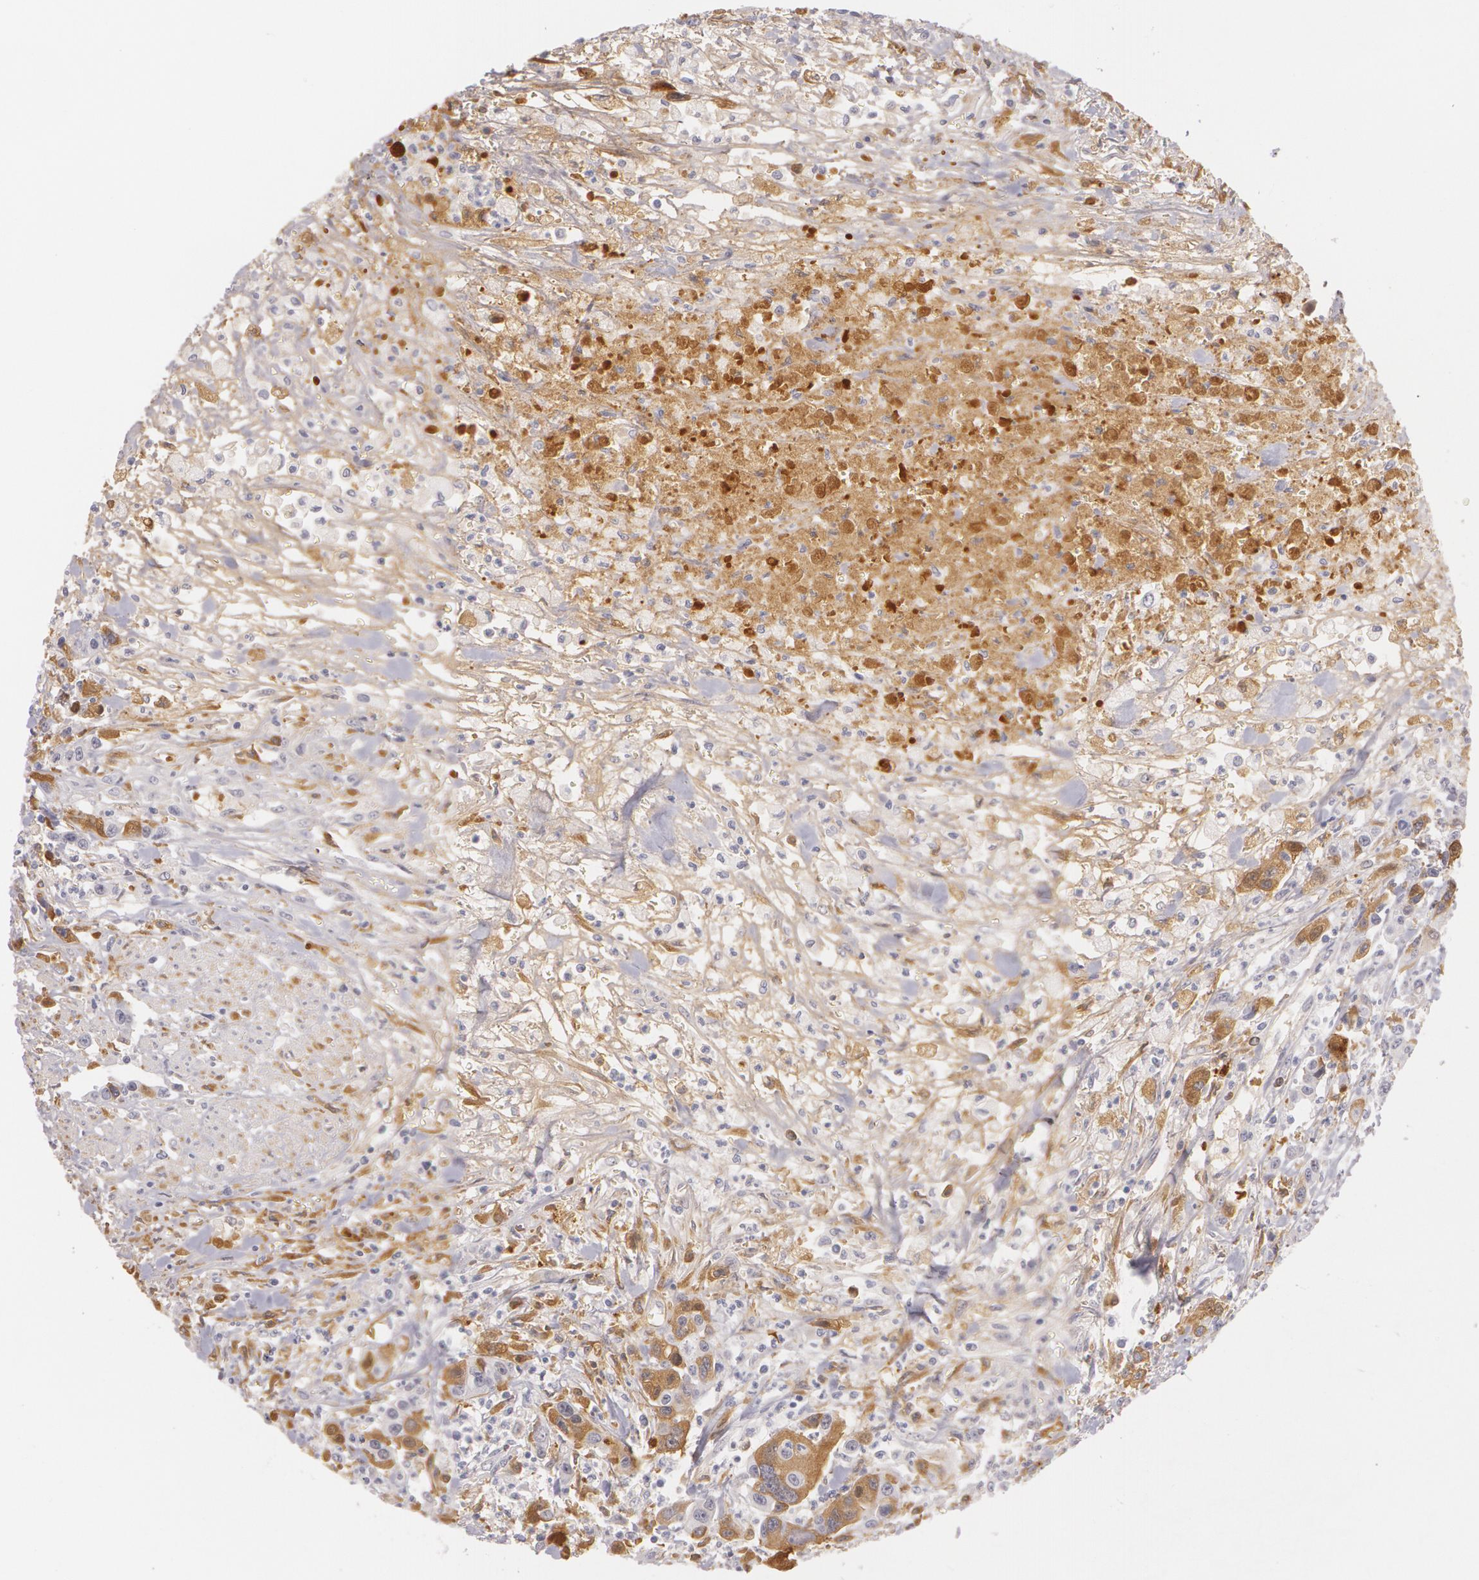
{"staining": {"intensity": "moderate", "quantity": "25%-75%", "location": "cytoplasmic/membranous"}, "tissue": "urothelial cancer", "cell_type": "Tumor cells", "image_type": "cancer", "snomed": [{"axis": "morphology", "description": "Urothelial carcinoma, High grade"}, {"axis": "topography", "description": "Urinary bladder"}], "caption": "Human high-grade urothelial carcinoma stained with a brown dye reveals moderate cytoplasmic/membranous positive positivity in approximately 25%-75% of tumor cells.", "gene": "LBP", "patient": {"sex": "male", "age": 86}}